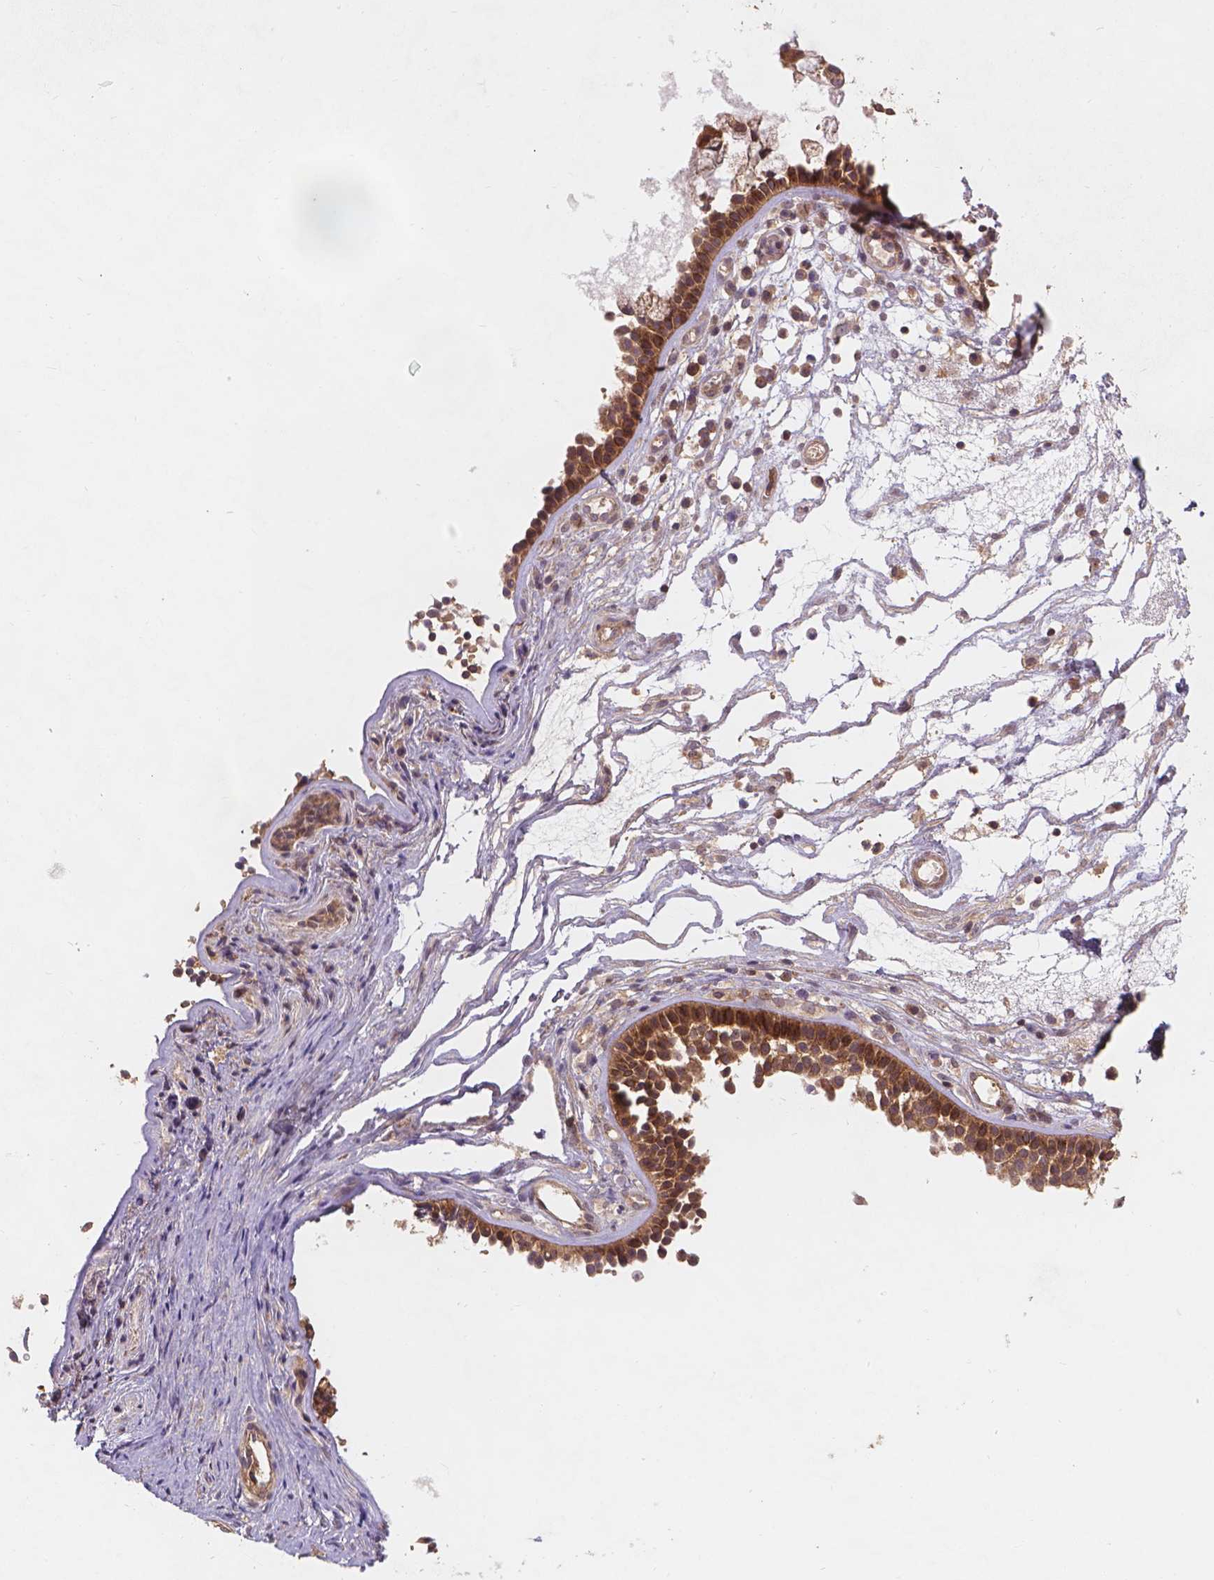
{"staining": {"intensity": "strong", "quantity": ">75%", "location": "cytoplasmic/membranous"}, "tissue": "nasopharynx", "cell_type": "Respiratory epithelial cells", "image_type": "normal", "snomed": [{"axis": "morphology", "description": "Normal tissue, NOS"}, {"axis": "topography", "description": "Nasopharynx"}], "caption": "Brown immunohistochemical staining in normal human nasopharynx demonstrates strong cytoplasmic/membranous expression in approximately >75% of respiratory epithelial cells.", "gene": "XPR1", "patient": {"sex": "male", "age": 31}}